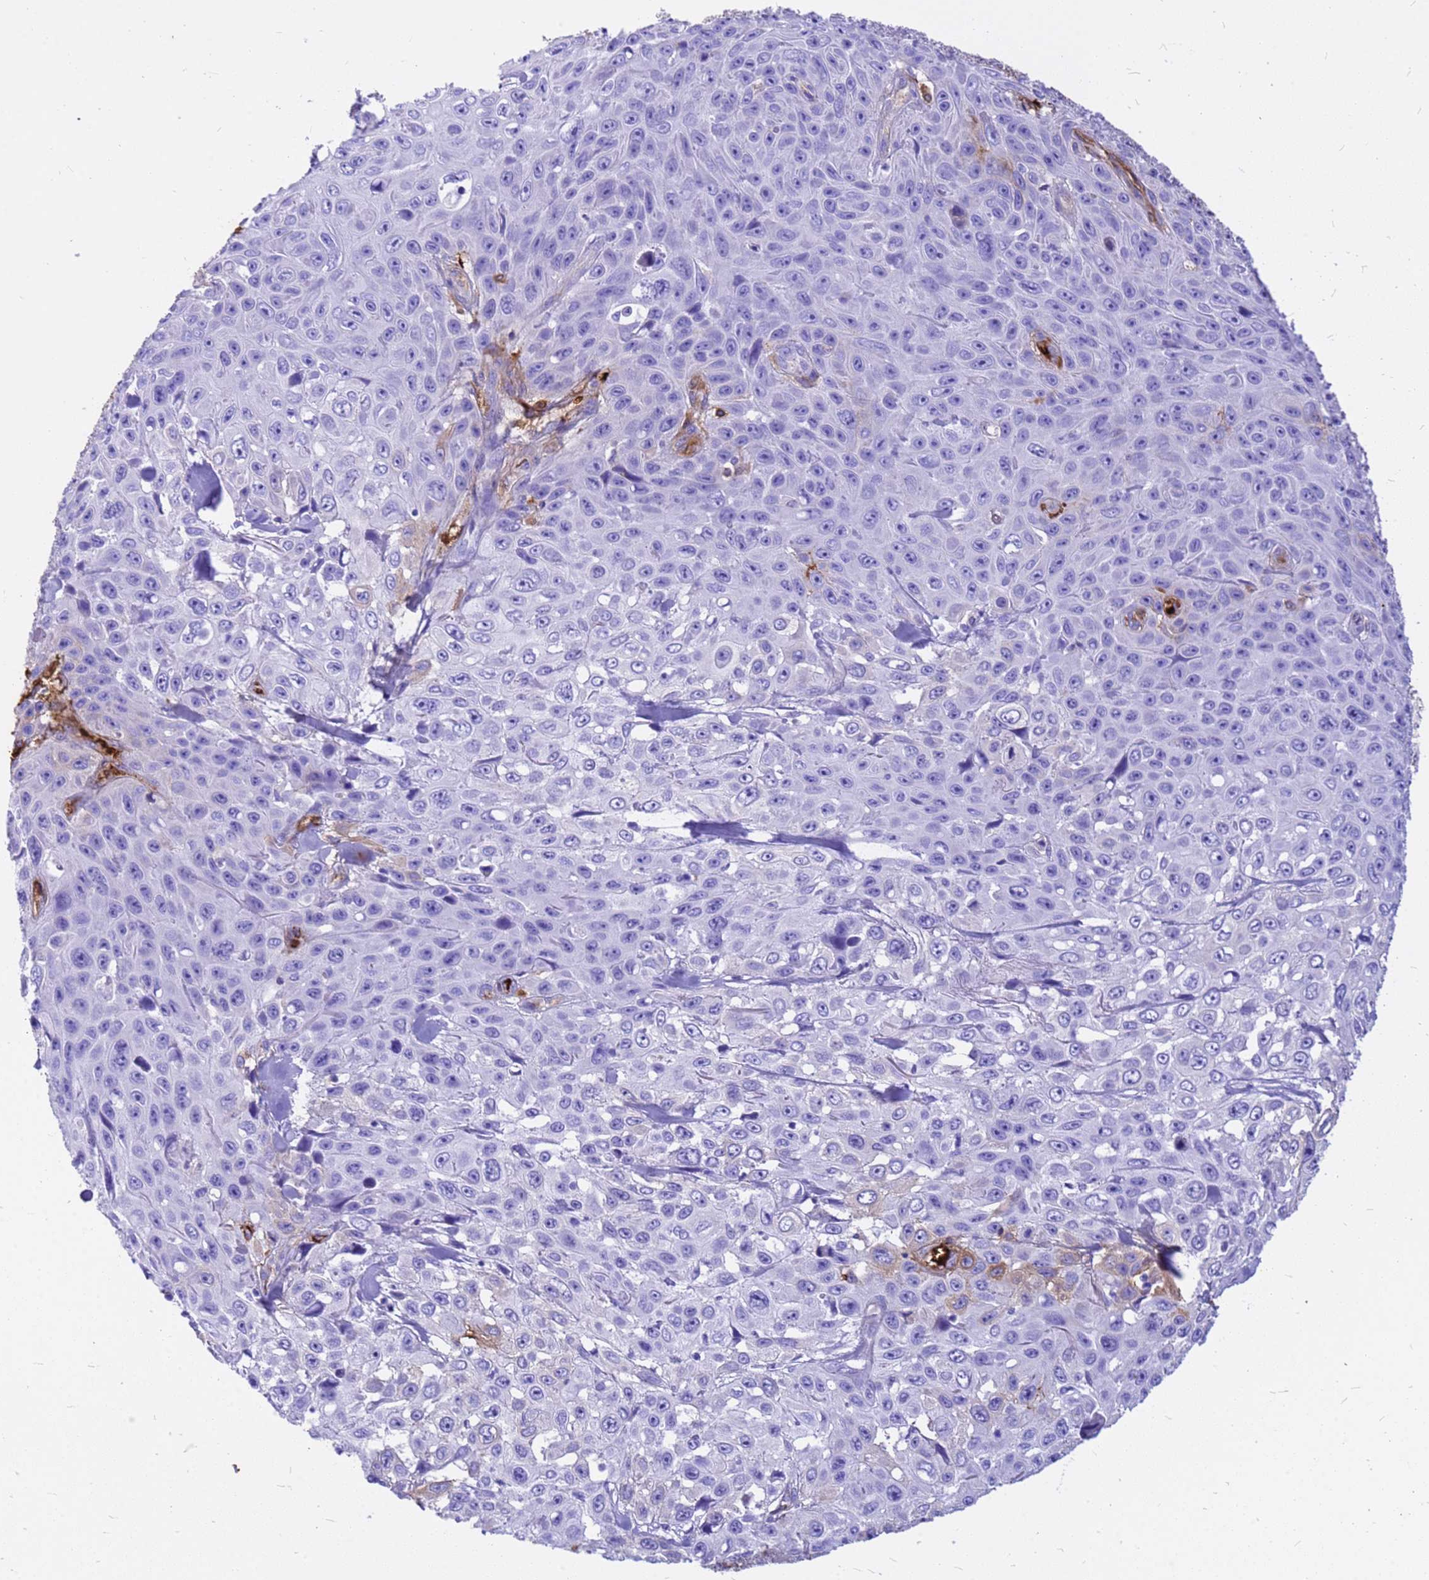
{"staining": {"intensity": "negative", "quantity": "none", "location": "none"}, "tissue": "skin cancer", "cell_type": "Tumor cells", "image_type": "cancer", "snomed": [{"axis": "morphology", "description": "Squamous cell carcinoma, NOS"}, {"axis": "topography", "description": "Skin"}], "caption": "Human squamous cell carcinoma (skin) stained for a protein using immunohistochemistry (IHC) exhibits no staining in tumor cells.", "gene": "HBA2", "patient": {"sex": "male", "age": 82}}